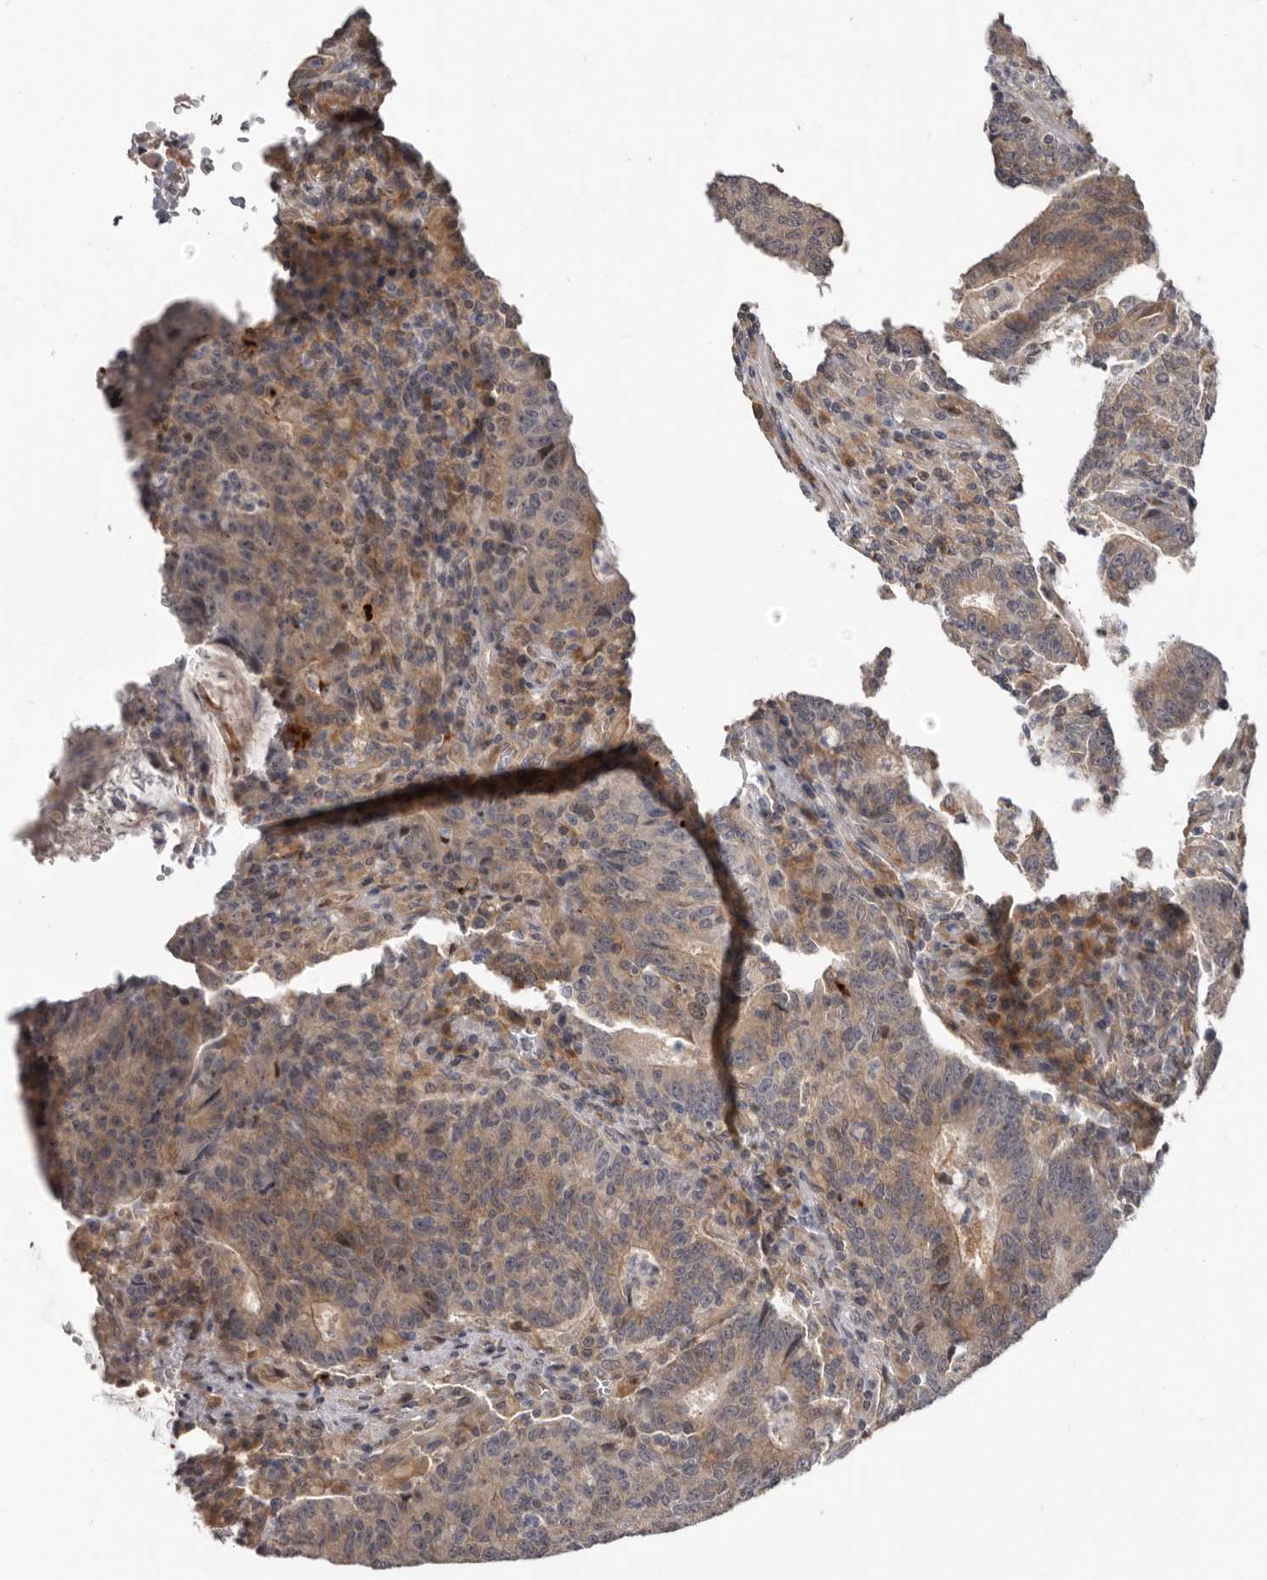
{"staining": {"intensity": "weak", "quantity": "25%-75%", "location": "cytoplasmic/membranous"}, "tissue": "colorectal cancer", "cell_type": "Tumor cells", "image_type": "cancer", "snomed": [{"axis": "morphology", "description": "Adenocarcinoma, NOS"}, {"axis": "topography", "description": "Colon"}], "caption": "Colorectal adenocarcinoma tissue shows weak cytoplasmic/membranous staining in approximately 25%-75% of tumor cells", "gene": "BAD", "patient": {"sex": "female", "age": 75}}